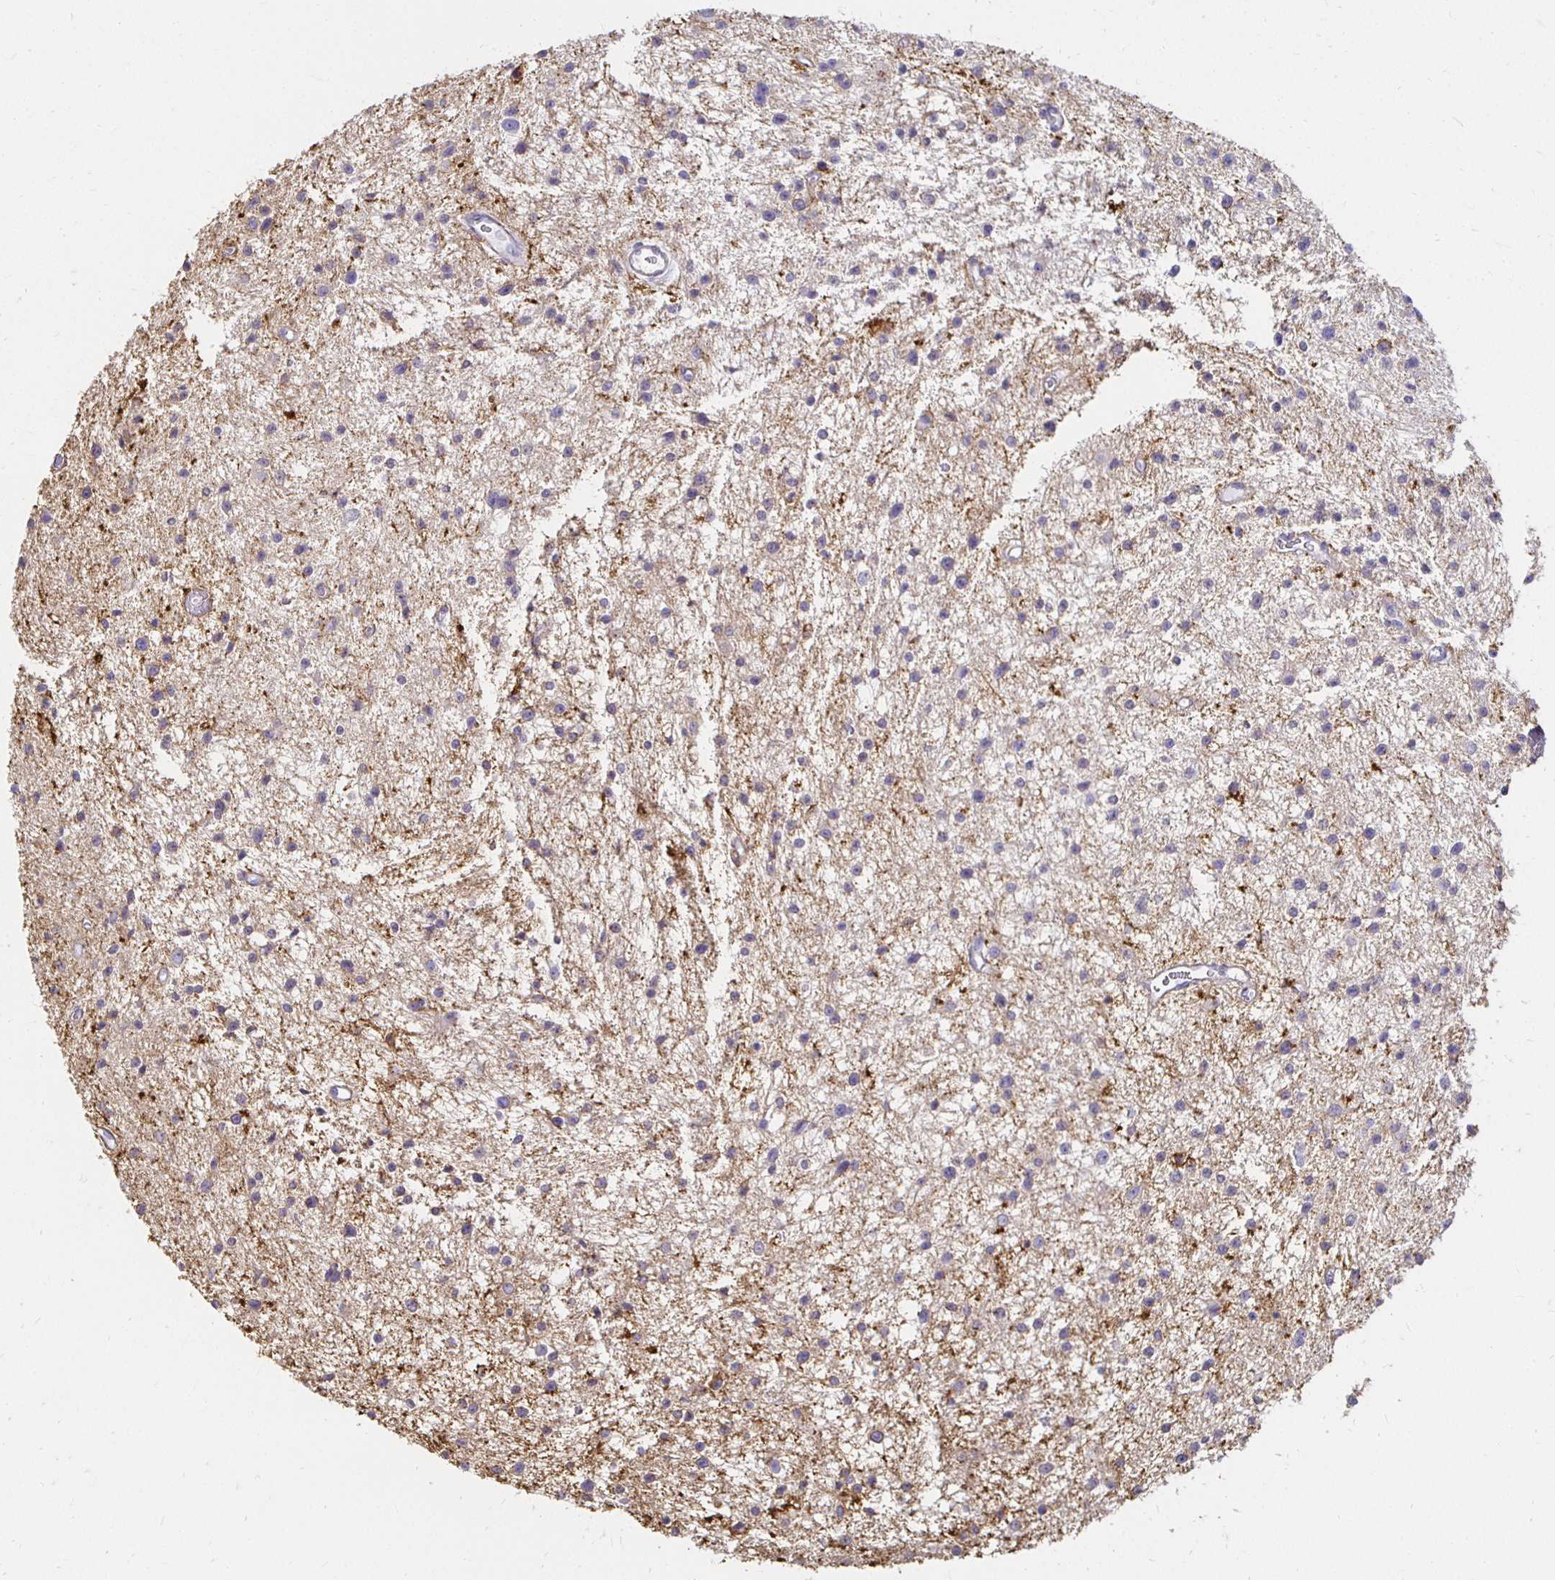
{"staining": {"intensity": "negative", "quantity": "none", "location": "none"}, "tissue": "glioma", "cell_type": "Tumor cells", "image_type": "cancer", "snomed": [{"axis": "morphology", "description": "Glioma, malignant, Low grade"}, {"axis": "topography", "description": "Brain"}], "caption": "There is no significant expression in tumor cells of malignant low-grade glioma.", "gene": "TAS1R3", "patient": {"sex": "male", "age": 43}}